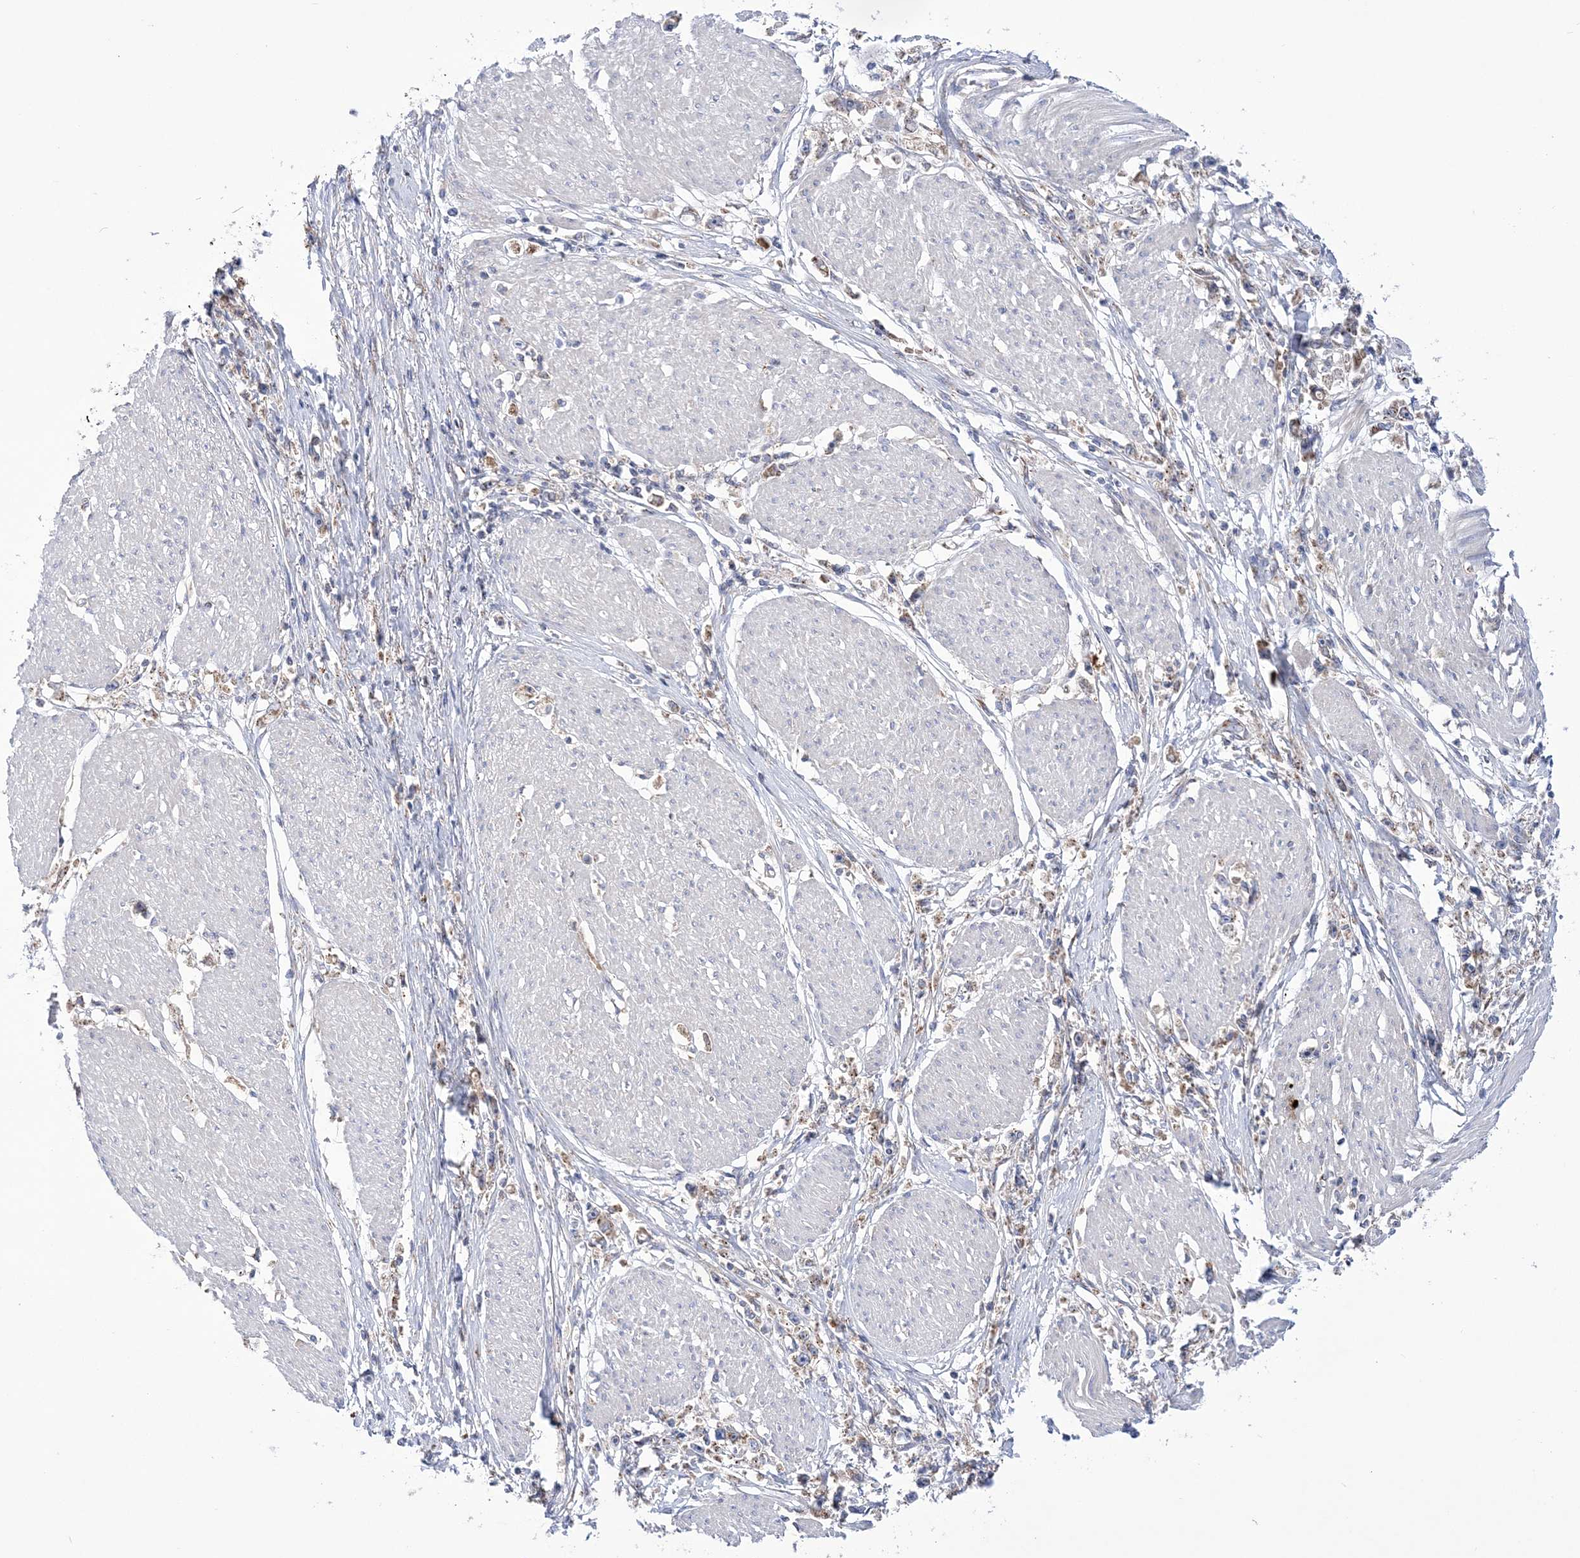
{"staining": {"intensity": "weak", "quantity": "25%-75%", "location": "cytoplasmic/membranous"}, "tissue": "stomach cancer", "cell_type": "Tumor cells", "image_type": "cancer", "snomed": [{"axis": "morphology", "description": "Adenocarcinoma, NOS"}, {"axis": "topography", "description": "Stomach"}], "caption": "A brown stain highlights weak cytoplasmic/membranous staining of a protein in stomach adenocarcinoma tumor cells.", "gene": "COPB2", "patient": {"sex": "female", "age": 59}}